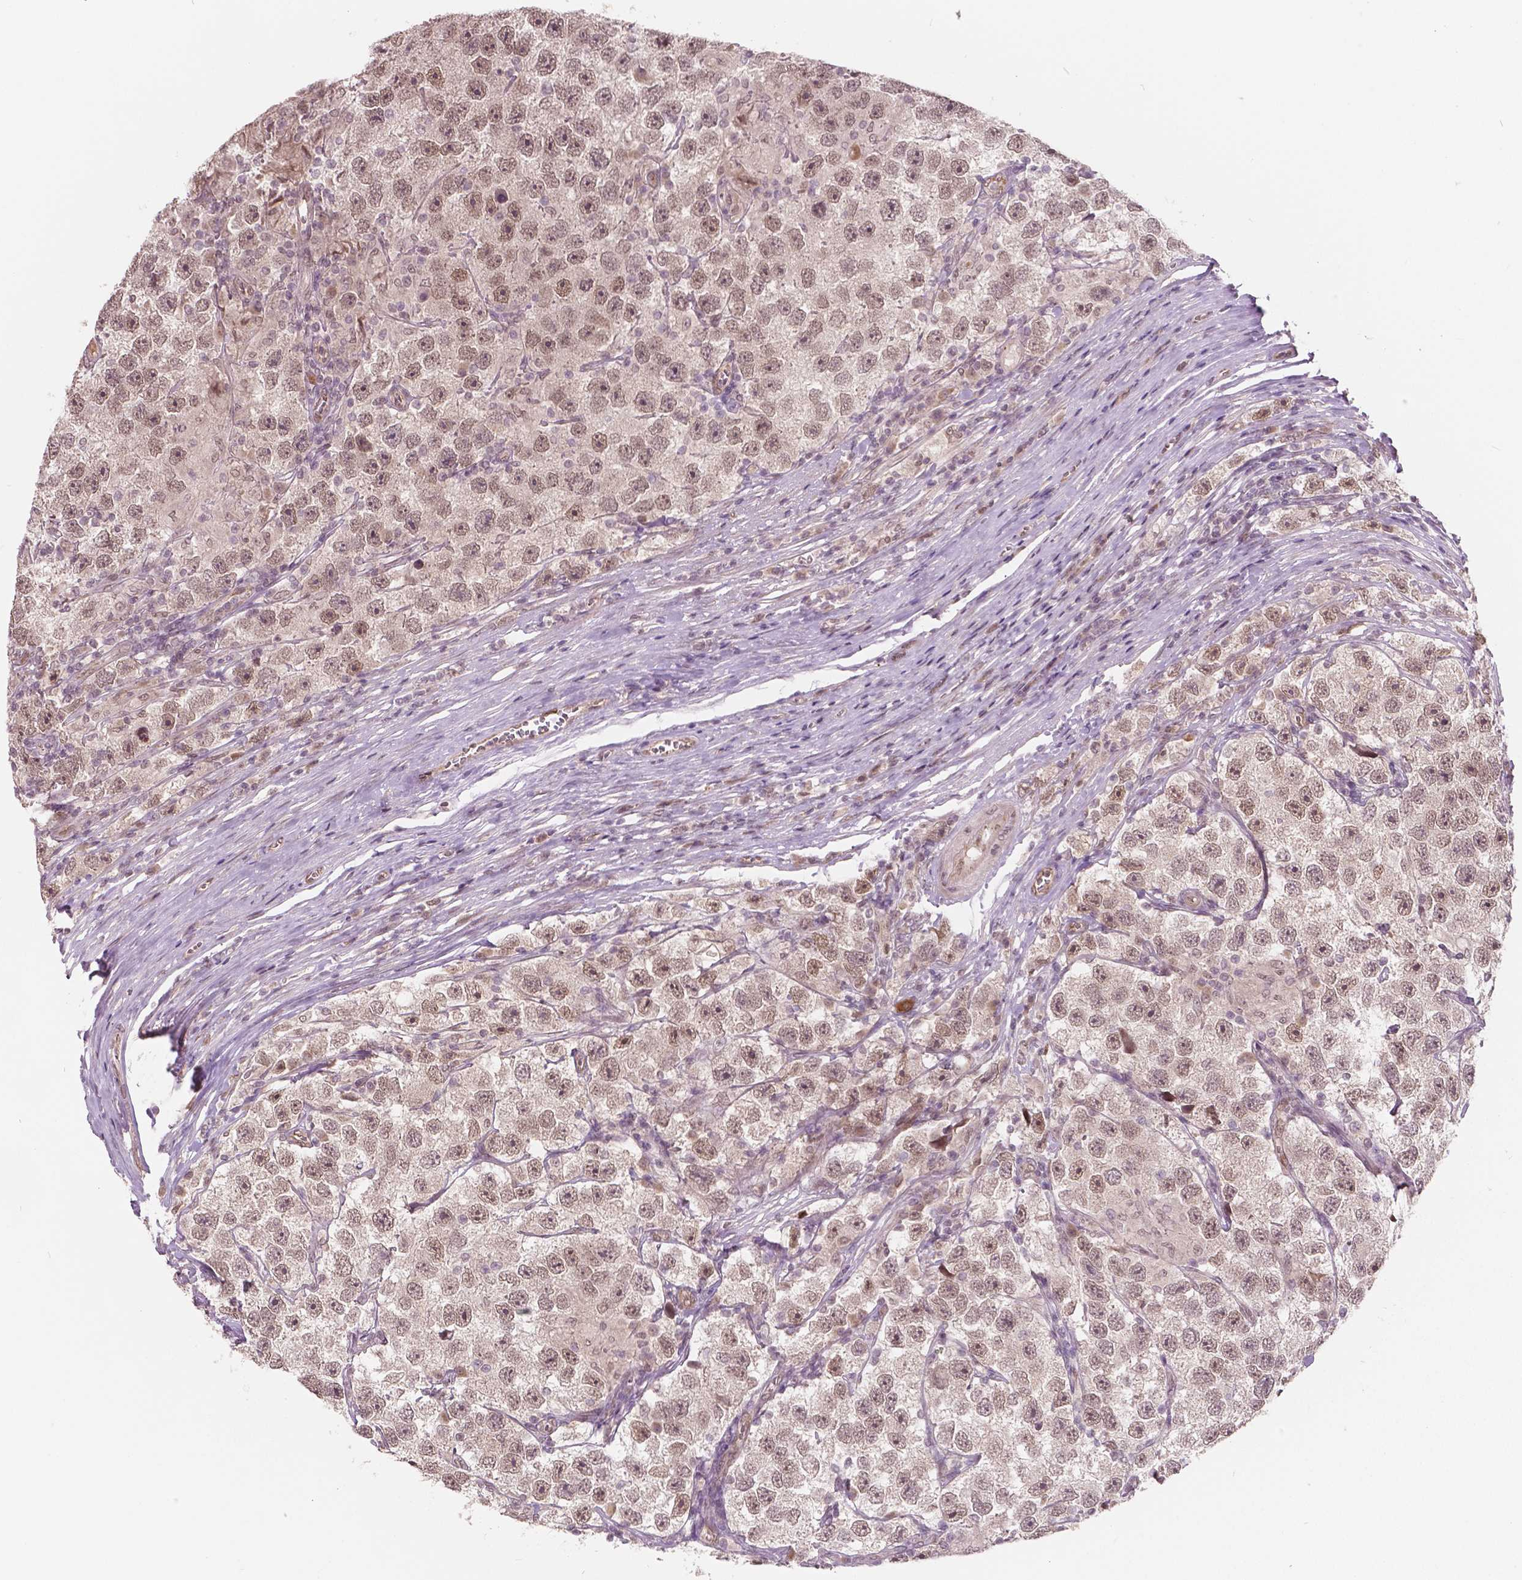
{"staining": {"intensity": "weak", "quantity": ">75%", "location": "nuclear"}, "tissue": "testis cancer", "cell_type": "Tumor cells", "image_type": "cancer", "snomed": [{"axis": "morphology", "description": "Seminoma, NOS"}, {"axis": "topography", "description": "Testis"}], "caption": "A brown stain labels weak nuclear positivity of a protein in human testis seminoma tumor cells.", "gene": "HMBOX1", "patient": {"sex": "male", "age": 26}}